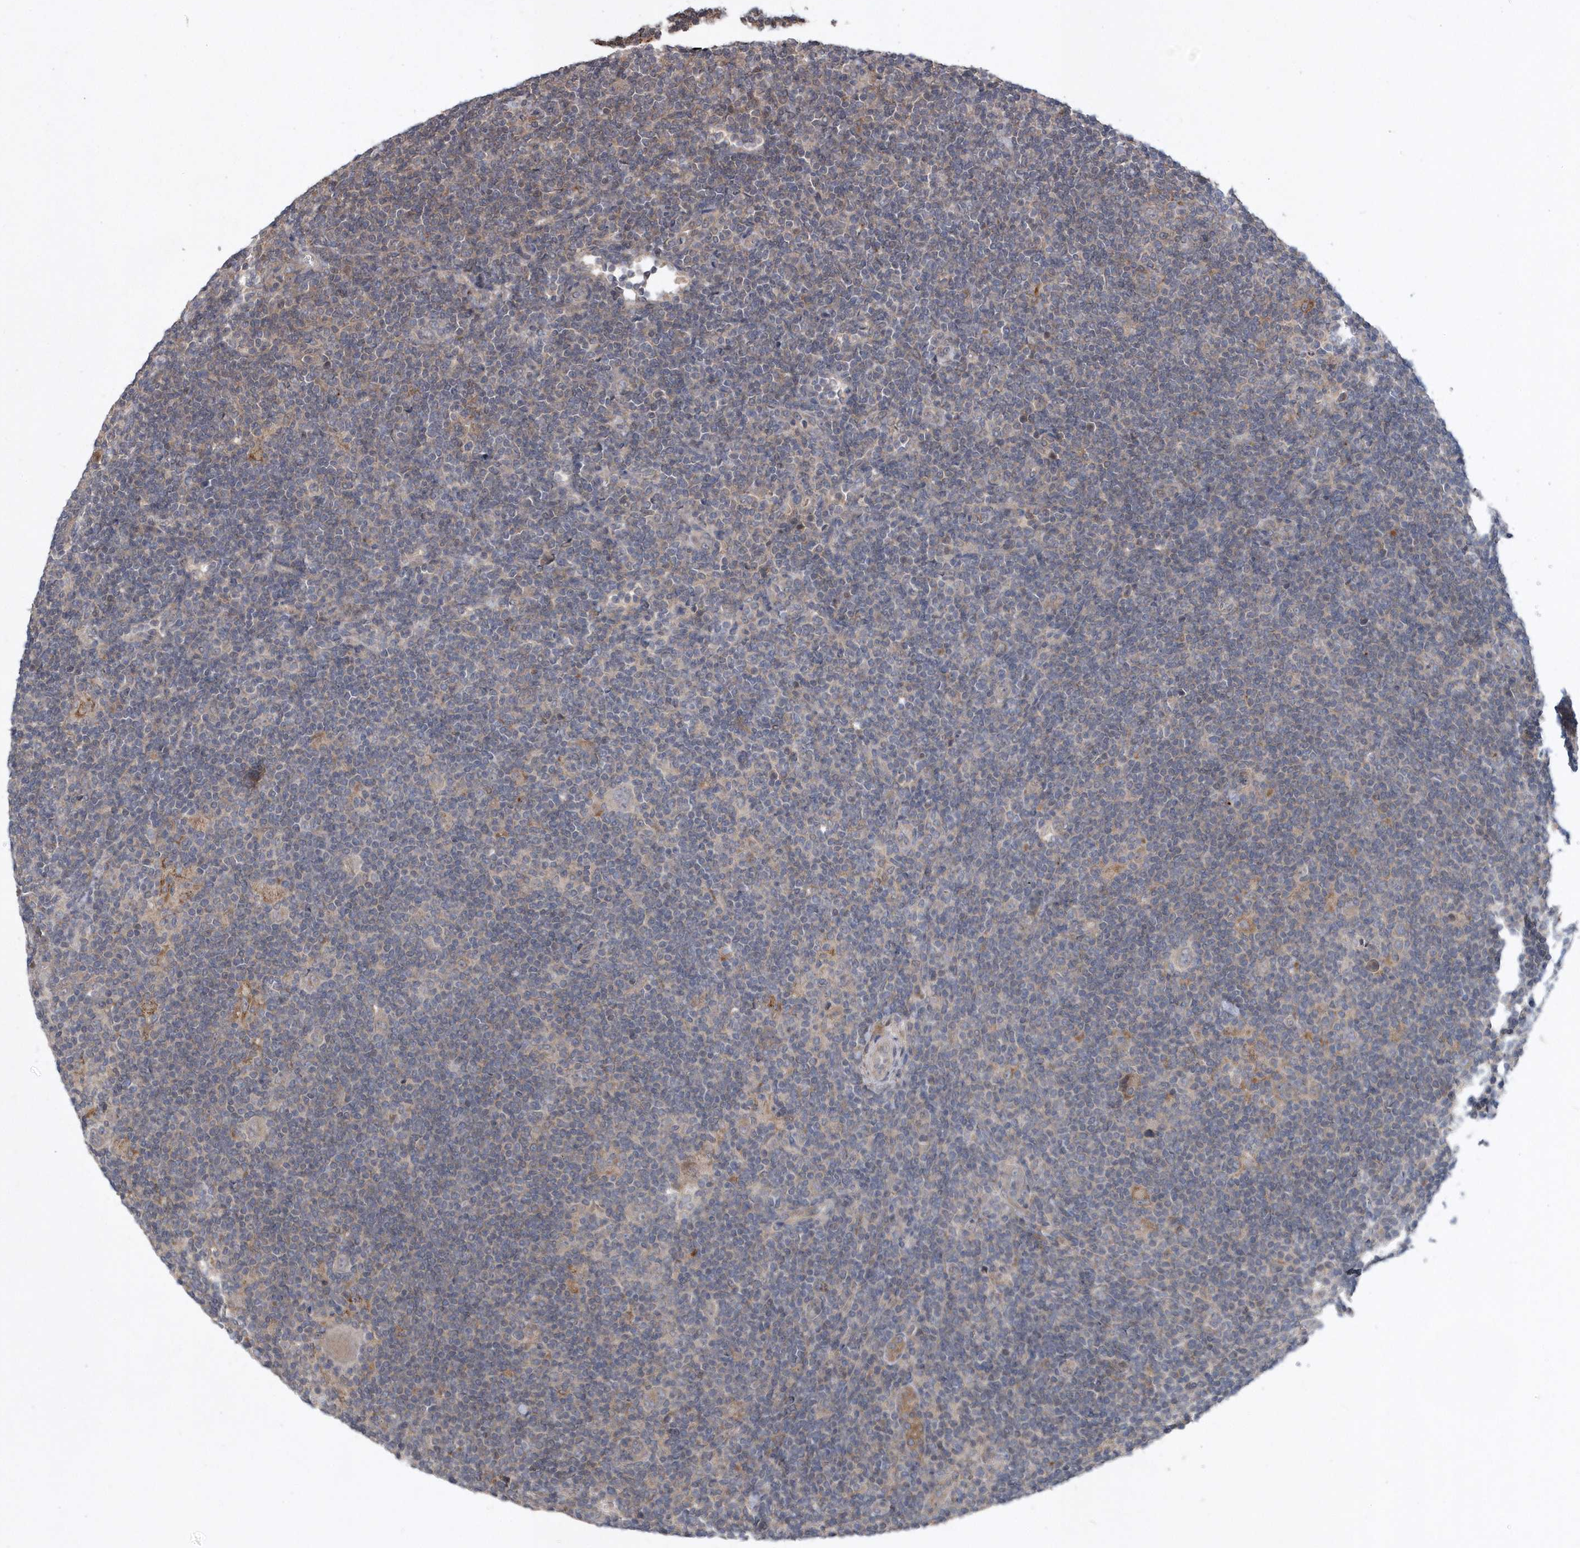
{"staining": {"intensity": "weak", "quantity": "<25%", "location": "cytoplasmic/membranous"}, "tissue": "lymphoma", "cell_type": "Tumor cells", "image_type": "cancer", "snomed": [{"axis": "morphology", "description": "Hodgkin's disease, NOS"}, {"axis": "topography", "description": "Lymph node"}], "caption": "Immunohistochemistry (IHC) photomicrograph of neoplastic tissue: Hodgkin's disease stained with DAB exhibits no significant protein expression in tumor cells.", "gene": "HMGCS1", "patient": {"sex": "female", "age": 57}}